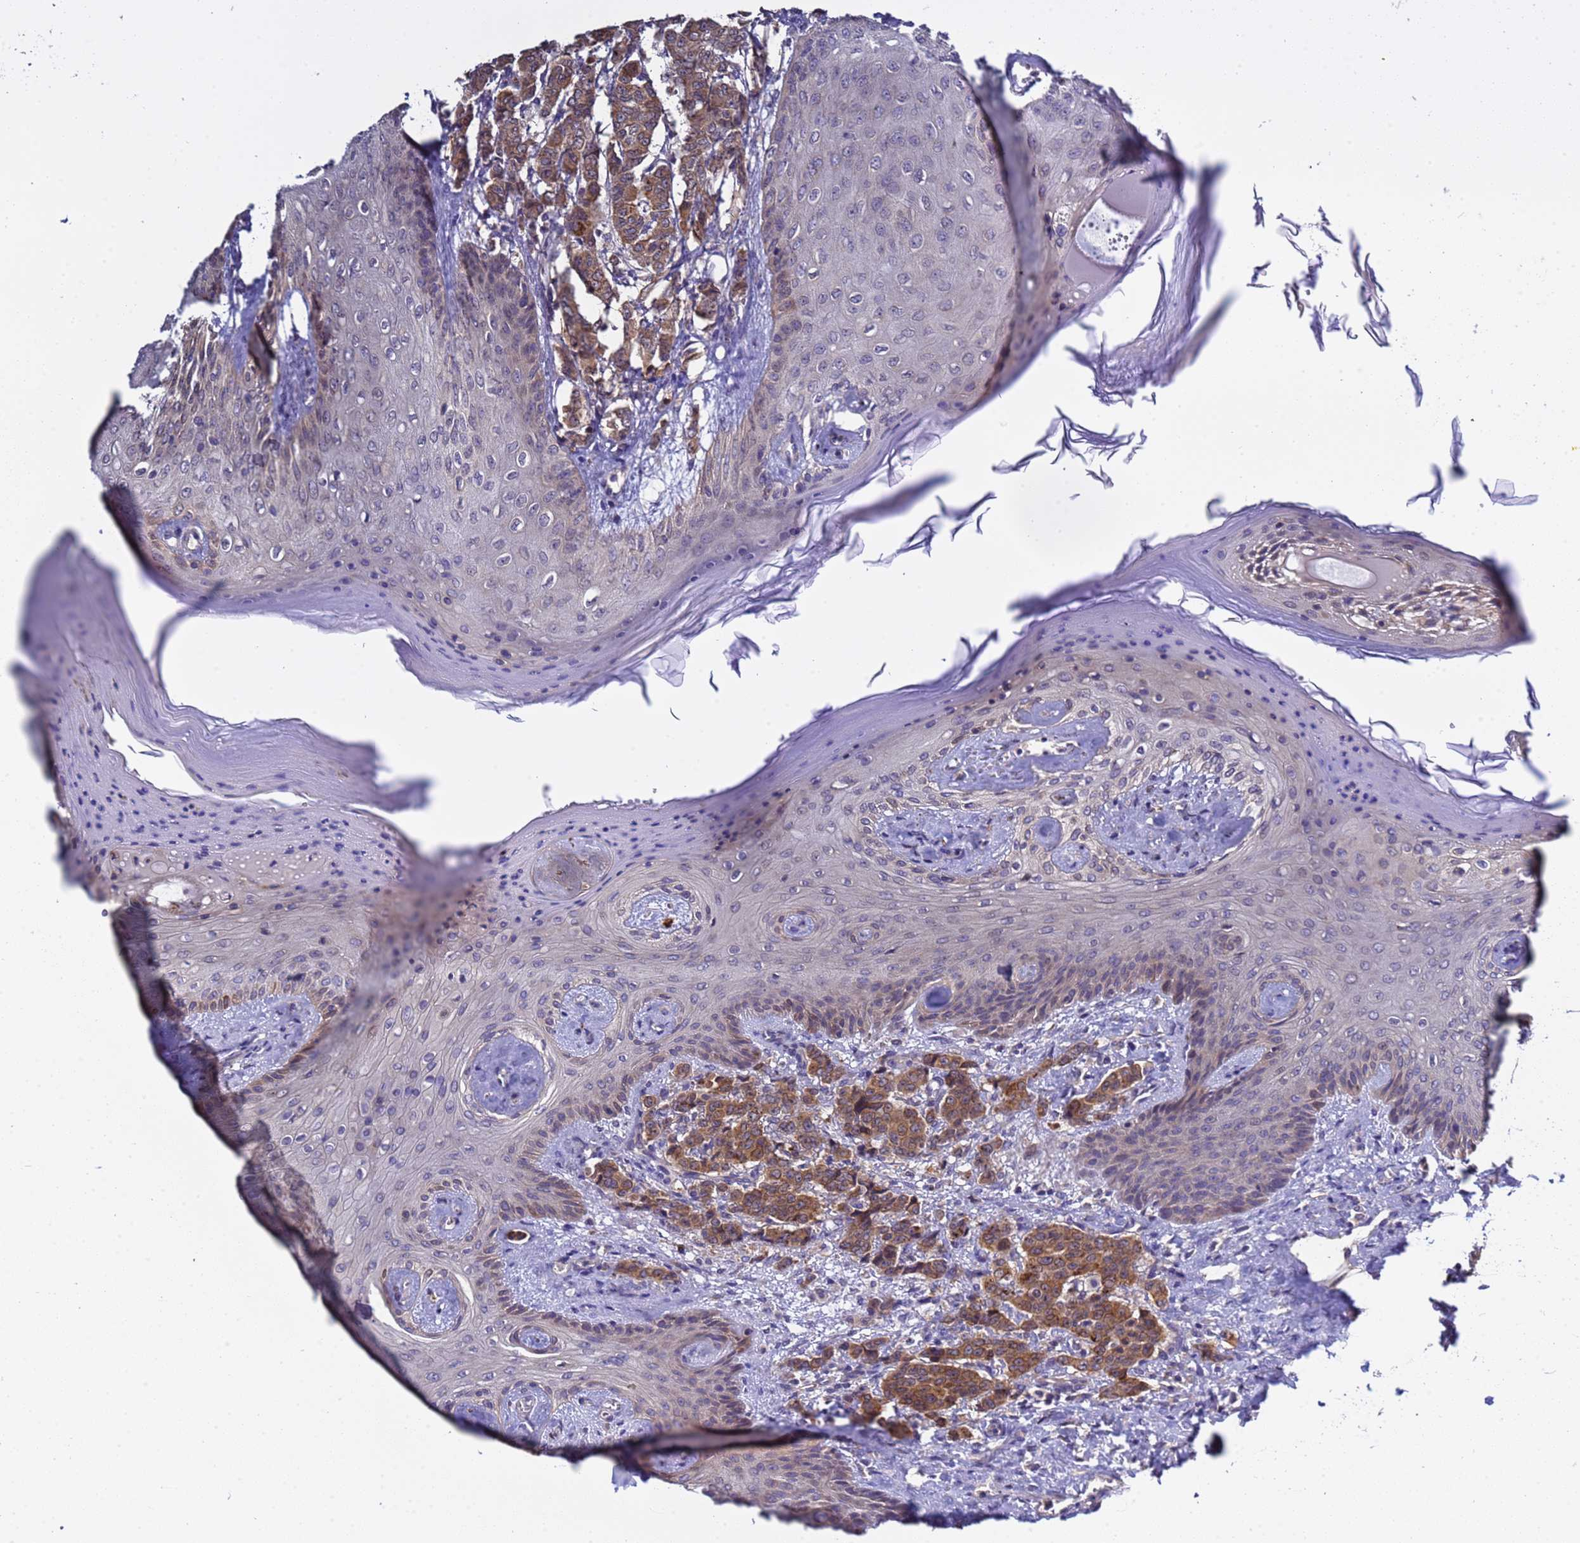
{"staining": {"intensity": "strong", "quantity": ">75%", "location": "cytoplasmic/membranous"}, "tissue": "breast cancer", "cell_type": "Tumor cells", "image_type": "cancer", "snomed": [{"axis": "morphology", "description": "Duct carcinoma"}, {"axis": "topography", "description": "Breast"}], "caption": "An immunohistochemistry micrograph of tumor tissue is shown. Protein staining in brown labels strong cytoplasmic/membranous positivity in intraductal carcinoma (breast) within tumor cells. (DAB (3,3'-diaminobenzidine) IHC with brightfield microscopy, high magnification).", "gene": "ELMOD2", "patient": {"sex": "female", "age": 40}}